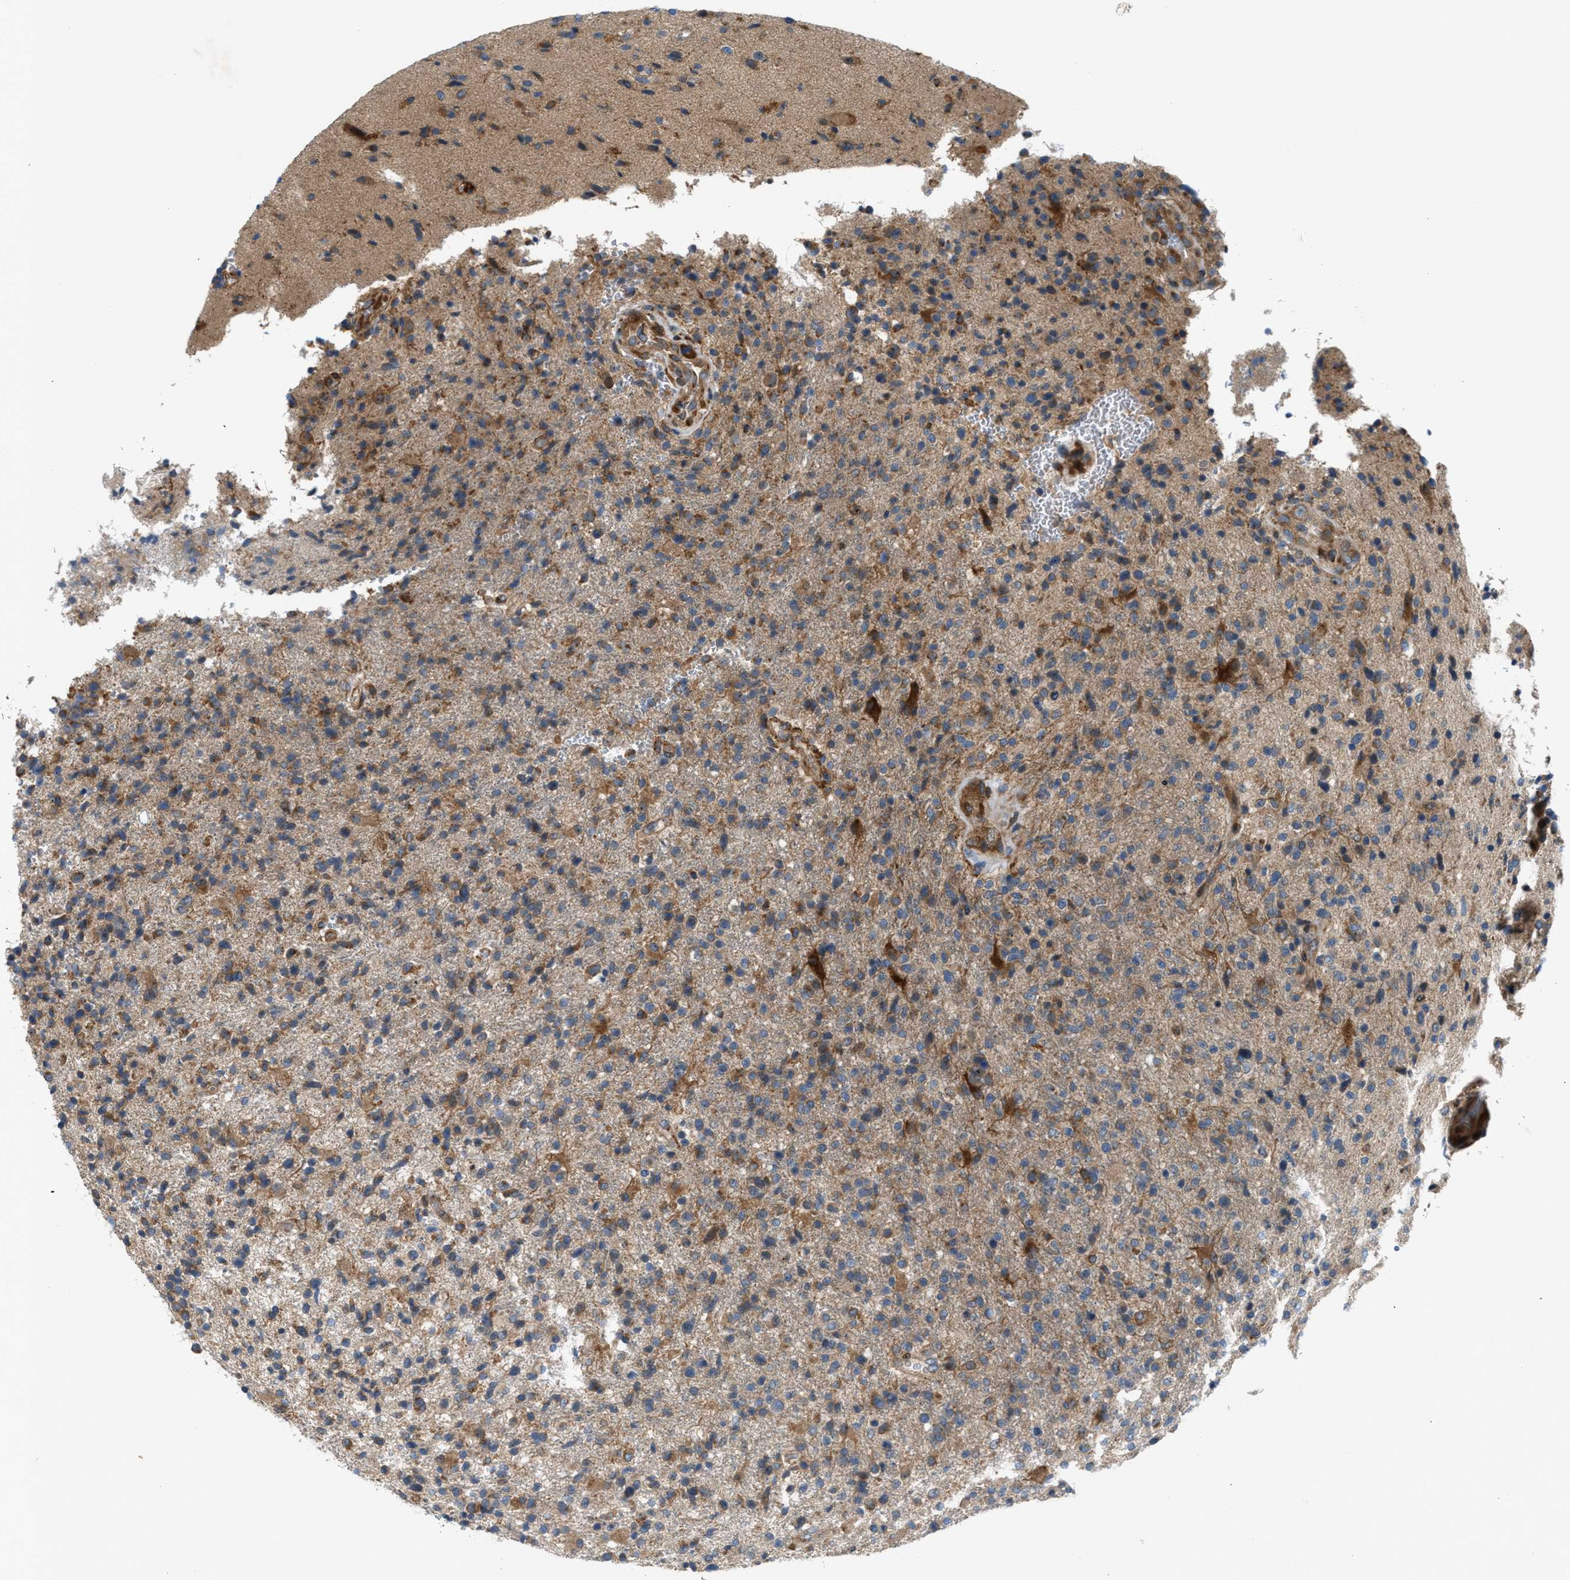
{"staining": {"intensity": "moderate", "quantity": "25%-75%", "location": "cytoplasmic/membranous"}, "tissue": "glioma", "cell_type": "Tumor cells", "image_type": "cancer", "snomed": [{"axis": "morphology", "description": "Glioma, malignant, High grade"}, {"axis": "topography", "description": "Brain"}], "caption": "The image shows a brown stain indicating the presence of a protein in the cytoplasmic/membranous of tumor cells in malignant high-grade glioma. The protein of interest is shown in brown color, while the nuclei are stained blue.", "gene": "CYB5D1", "patient": {"sex": "male", "age": 72}}